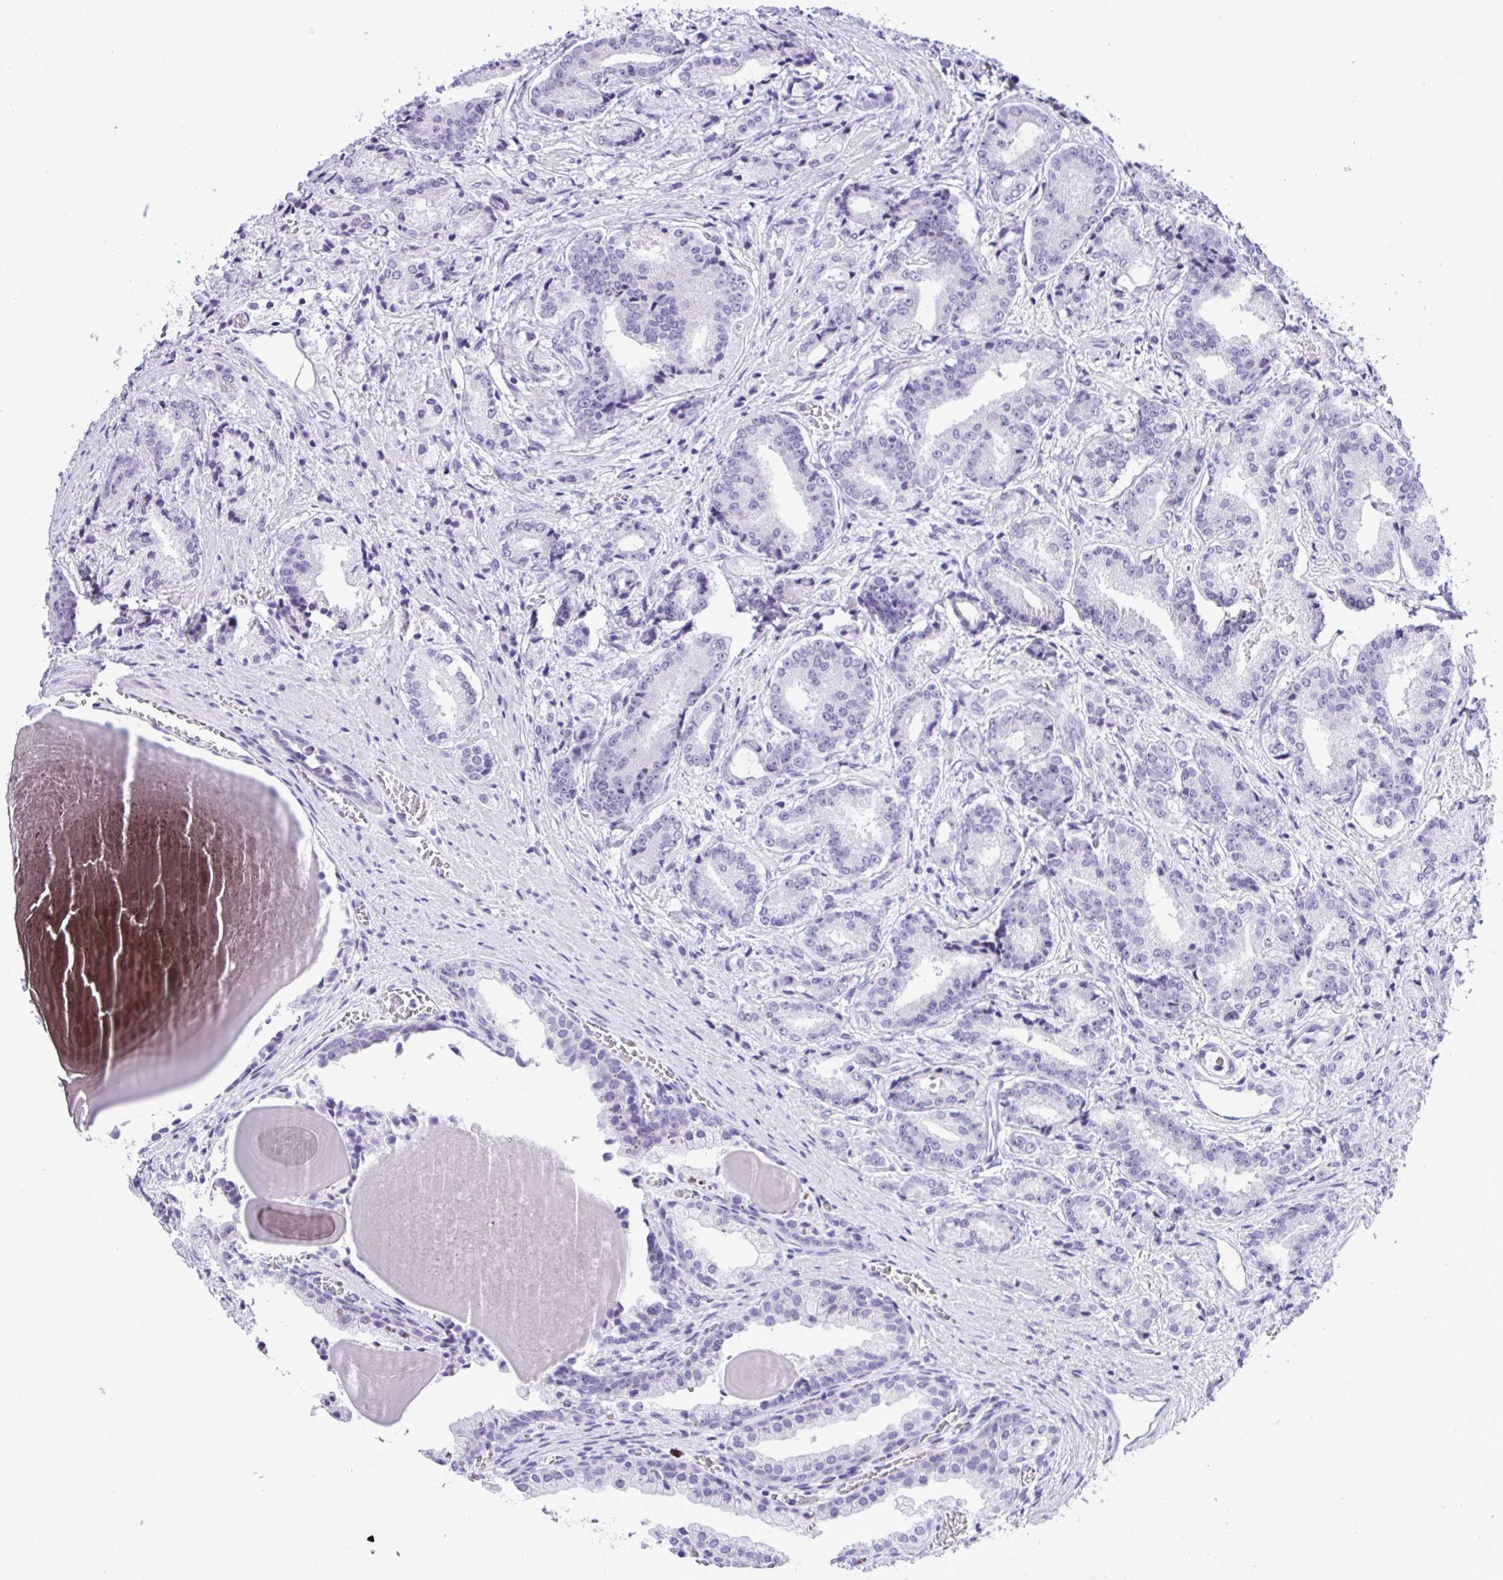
{"staining": {"intensity": "negative", "quantity": "none", "location": "none"}, "tissue": "prostate cancer", "cell_type": "Tumor cells", "image_type": "cancer", "snomed": [{"axis": "morphology", "description": "Adenocarcinoma, High grade"}, {"axis": "topography", "description": "Prostate and seminal vesicle, NOS"}], "caption": "Prostate cancer was stained to show a protein in brown. There is no significant positivity in tumor cells.", "gene": "YBX2", "patient": {"sex": "male", "age": 61}}